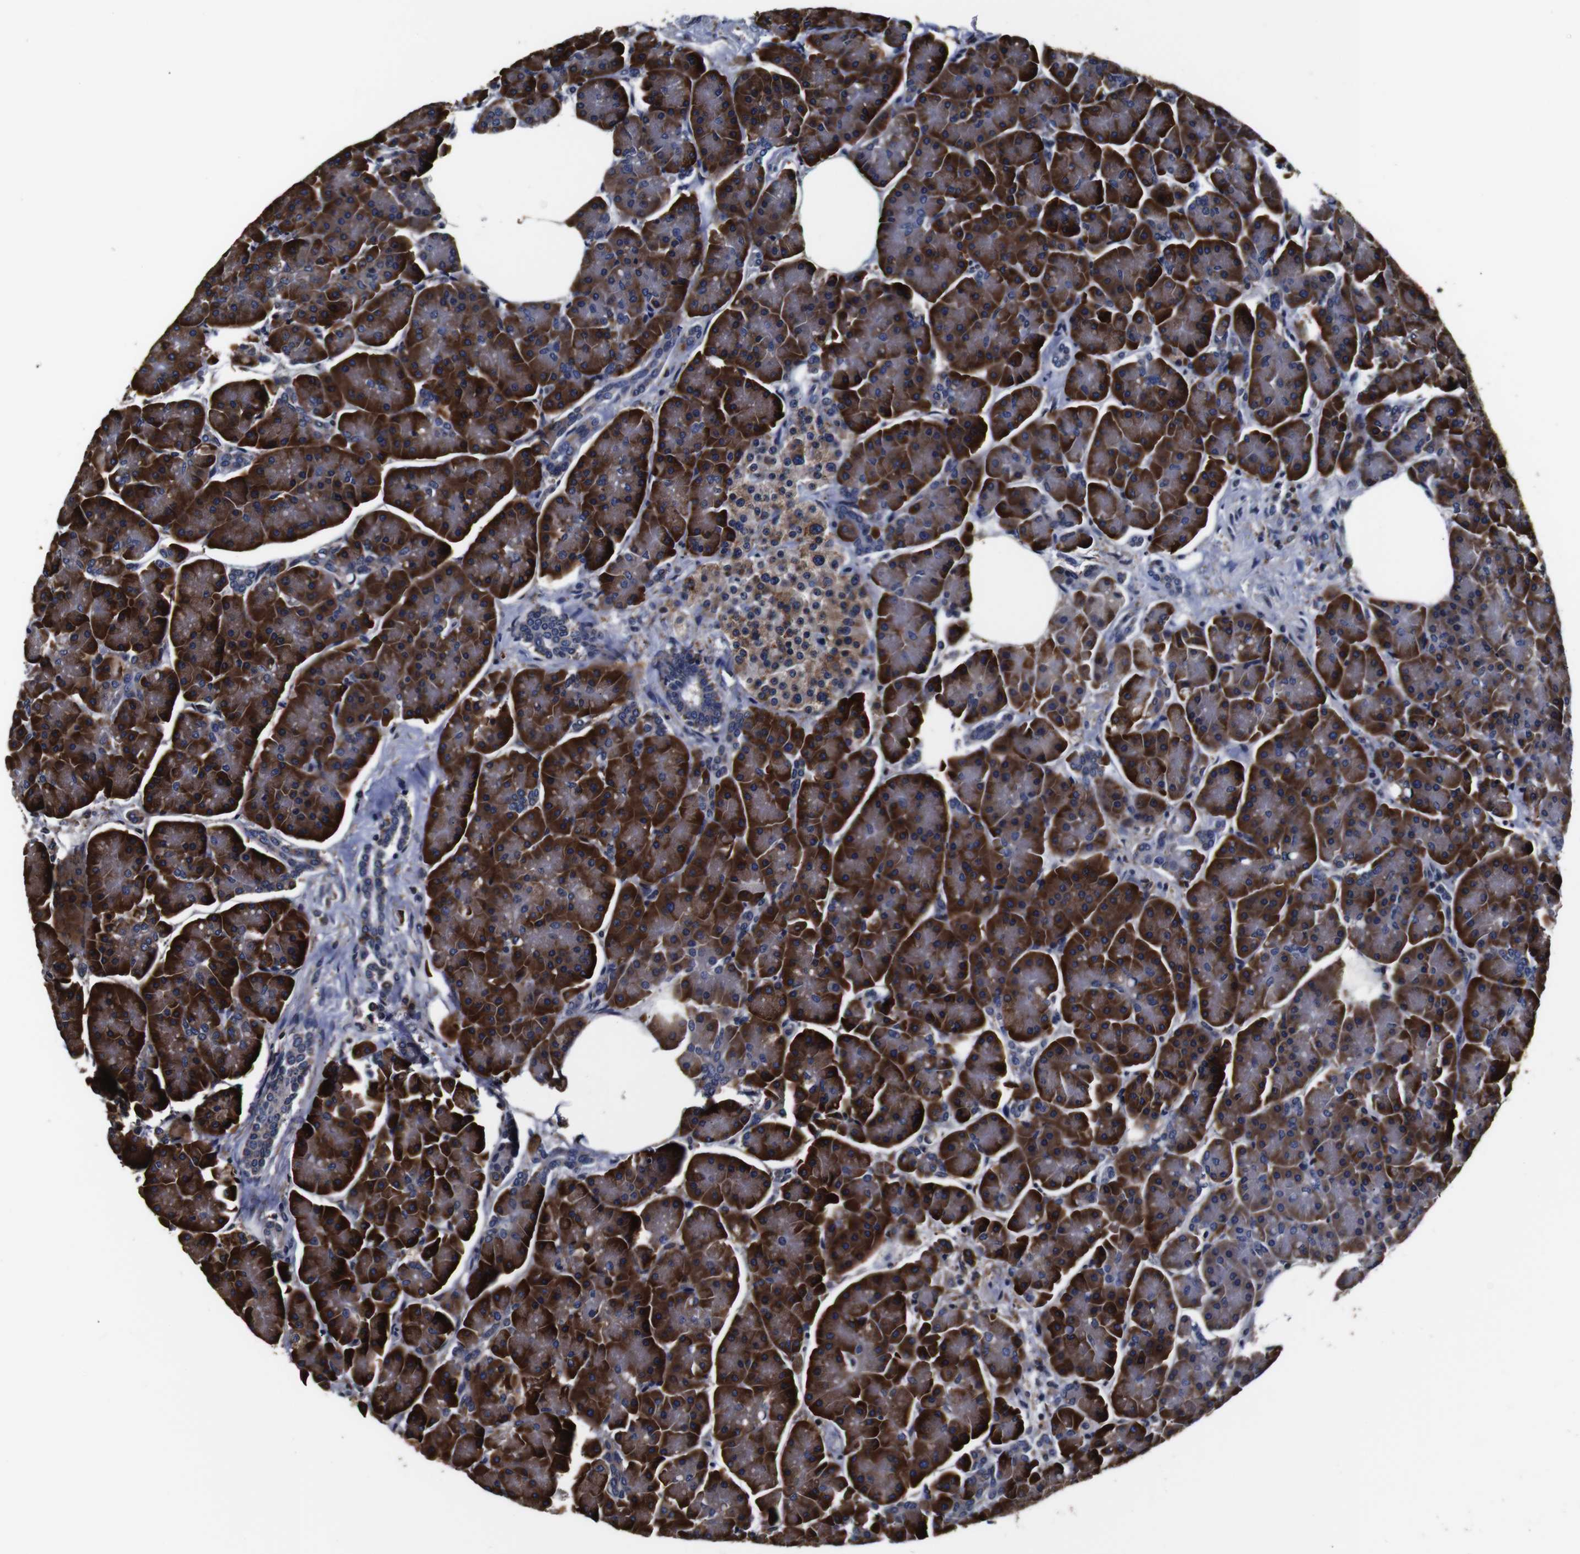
{"staining": {"intensity": "strong", "quantity": ">75%", "location": "cytoplasmic/membranous"}, "tissue": "pancreas", "cell_type": "Exocrine glandular cells", "image_type": "normal", "snomed": [{"axis": "morphology", "description": "Normal tissue, NOS"}, {"axis": "topography", "description": "Pancreas"}], "caption": "Immunohistochemical staining of benign pancreas demonstrates >75% levels of strong cytoplasmic/membranous protein expression in approximately >75% of exocrine glandular cells. (IHC, brightfield microscopy, high magnification).", "gene": "PPIB", "patient": {"sex": "female", "age": 70}}